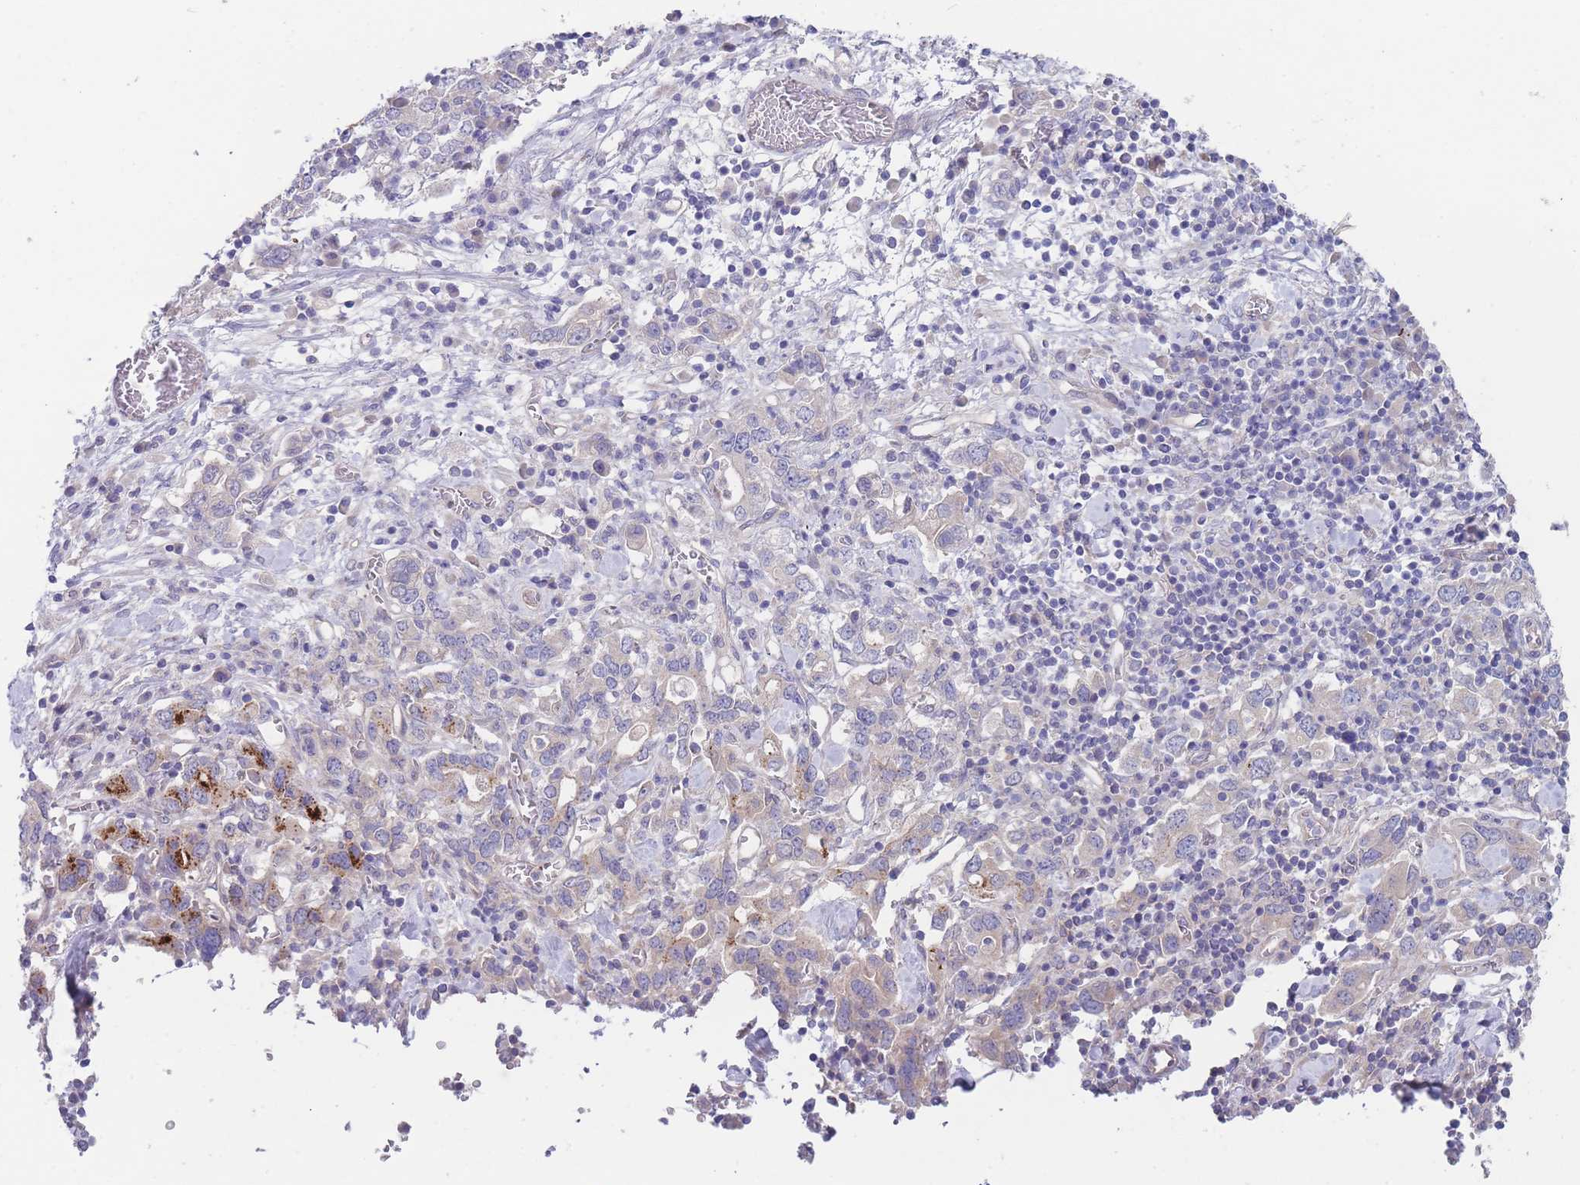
{"staining": {"intensity": "strong", "quantity": "<25%", "location": "cytoplasmic/membranous"}, "tissue": "stomach cancer", "cell_type": "Tumor cells", "image_type": "cancer", "snomed": [{"axis": "morphology", "description": "Adenocarcinoma, NOS"}, {"axis": "topography", "description": "Stomach, upper"}, {"axis": "topography", "description": "Stomach"}], "caption": "There is medium levels of strong cytoplasmic/membranous staining in tumor cells of adenocarcinoma (stomach), as demonstrated by immunohistochemical staining (brown color).", "gene": "ZNF281", "patient": {"sex": "male", "age": 62}}